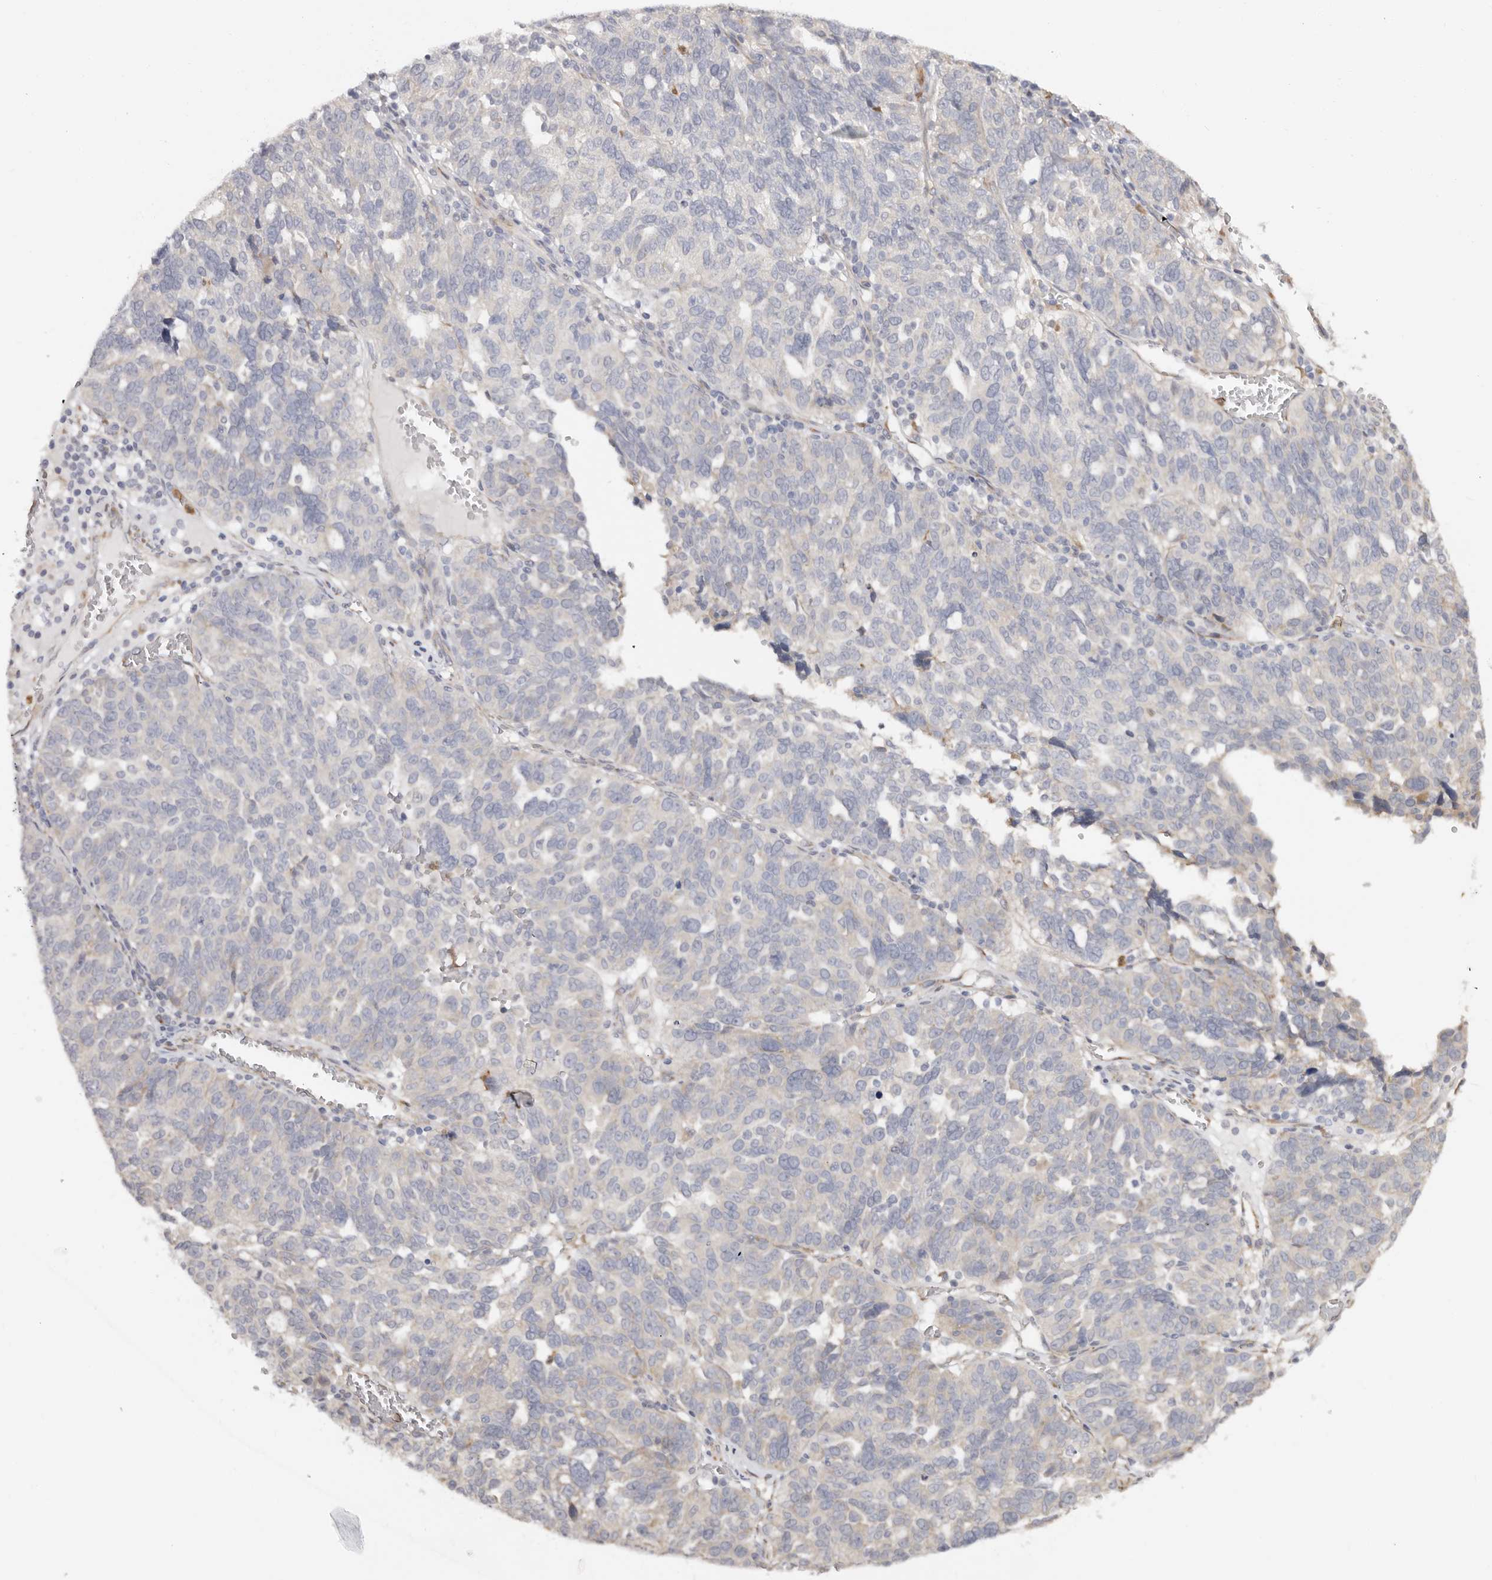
{"staining": {"intensity": "negative", "quantity": "none", "location": "none"}, "tissue": "ovarian cancer", "cell_type": "Tumor cells", "image_type": "cancer", "snomed": [{"axis": "morphology", "description": "Cystadenocarcinoma, serous, NOS"}, {"axis": "topography", "description": "Ovary"}], "caption": "Ovarian serous cystadenocarcinoma stained for a protein using IHC demonstrates no positivity tumor cells.", "gene": "BCL2L15", "patient": {"sex": "female", "age": 59}}